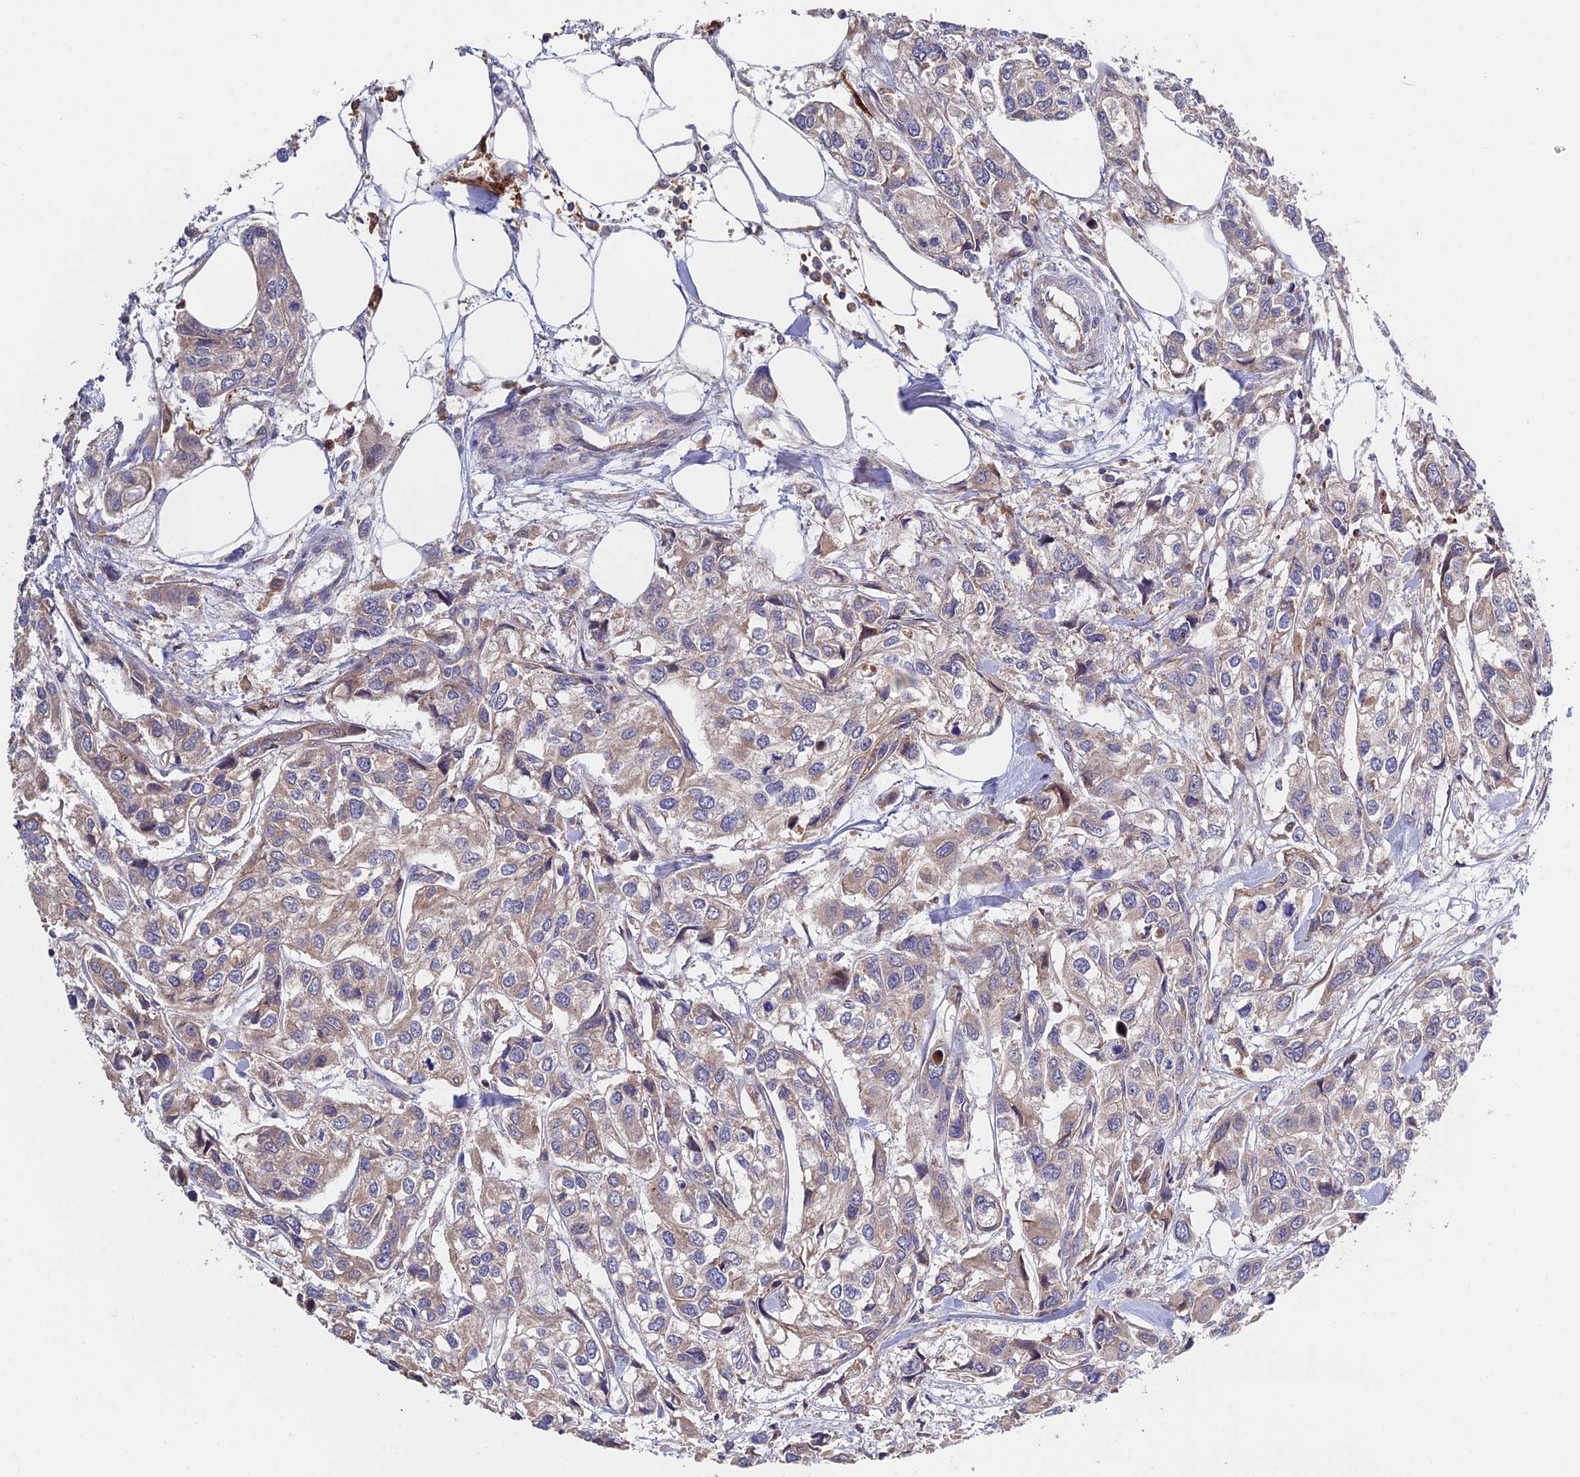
{"staining": {"intensity": "weak", "quantity": "25%-75%", "location": "cytoplasmic/membranous"}, "tissue": "urothelial cancer", "cell_type": "Tumor cells", "image_type": "cancer", "snomed": [{"axis": "morphology", "description": "Urothelial carcinoma, High grade"}, {"axis": "topography", "description": "Urinary bladder"}], "caption": "Protein expression analysis of high-grade urothelial carcinoma demonstrates weak cytoplasmic/membranous expression in about 25%-75% of tumor cells.", "gene": "CDC37L1", "patient": {"sex": "male", "age": 67}}